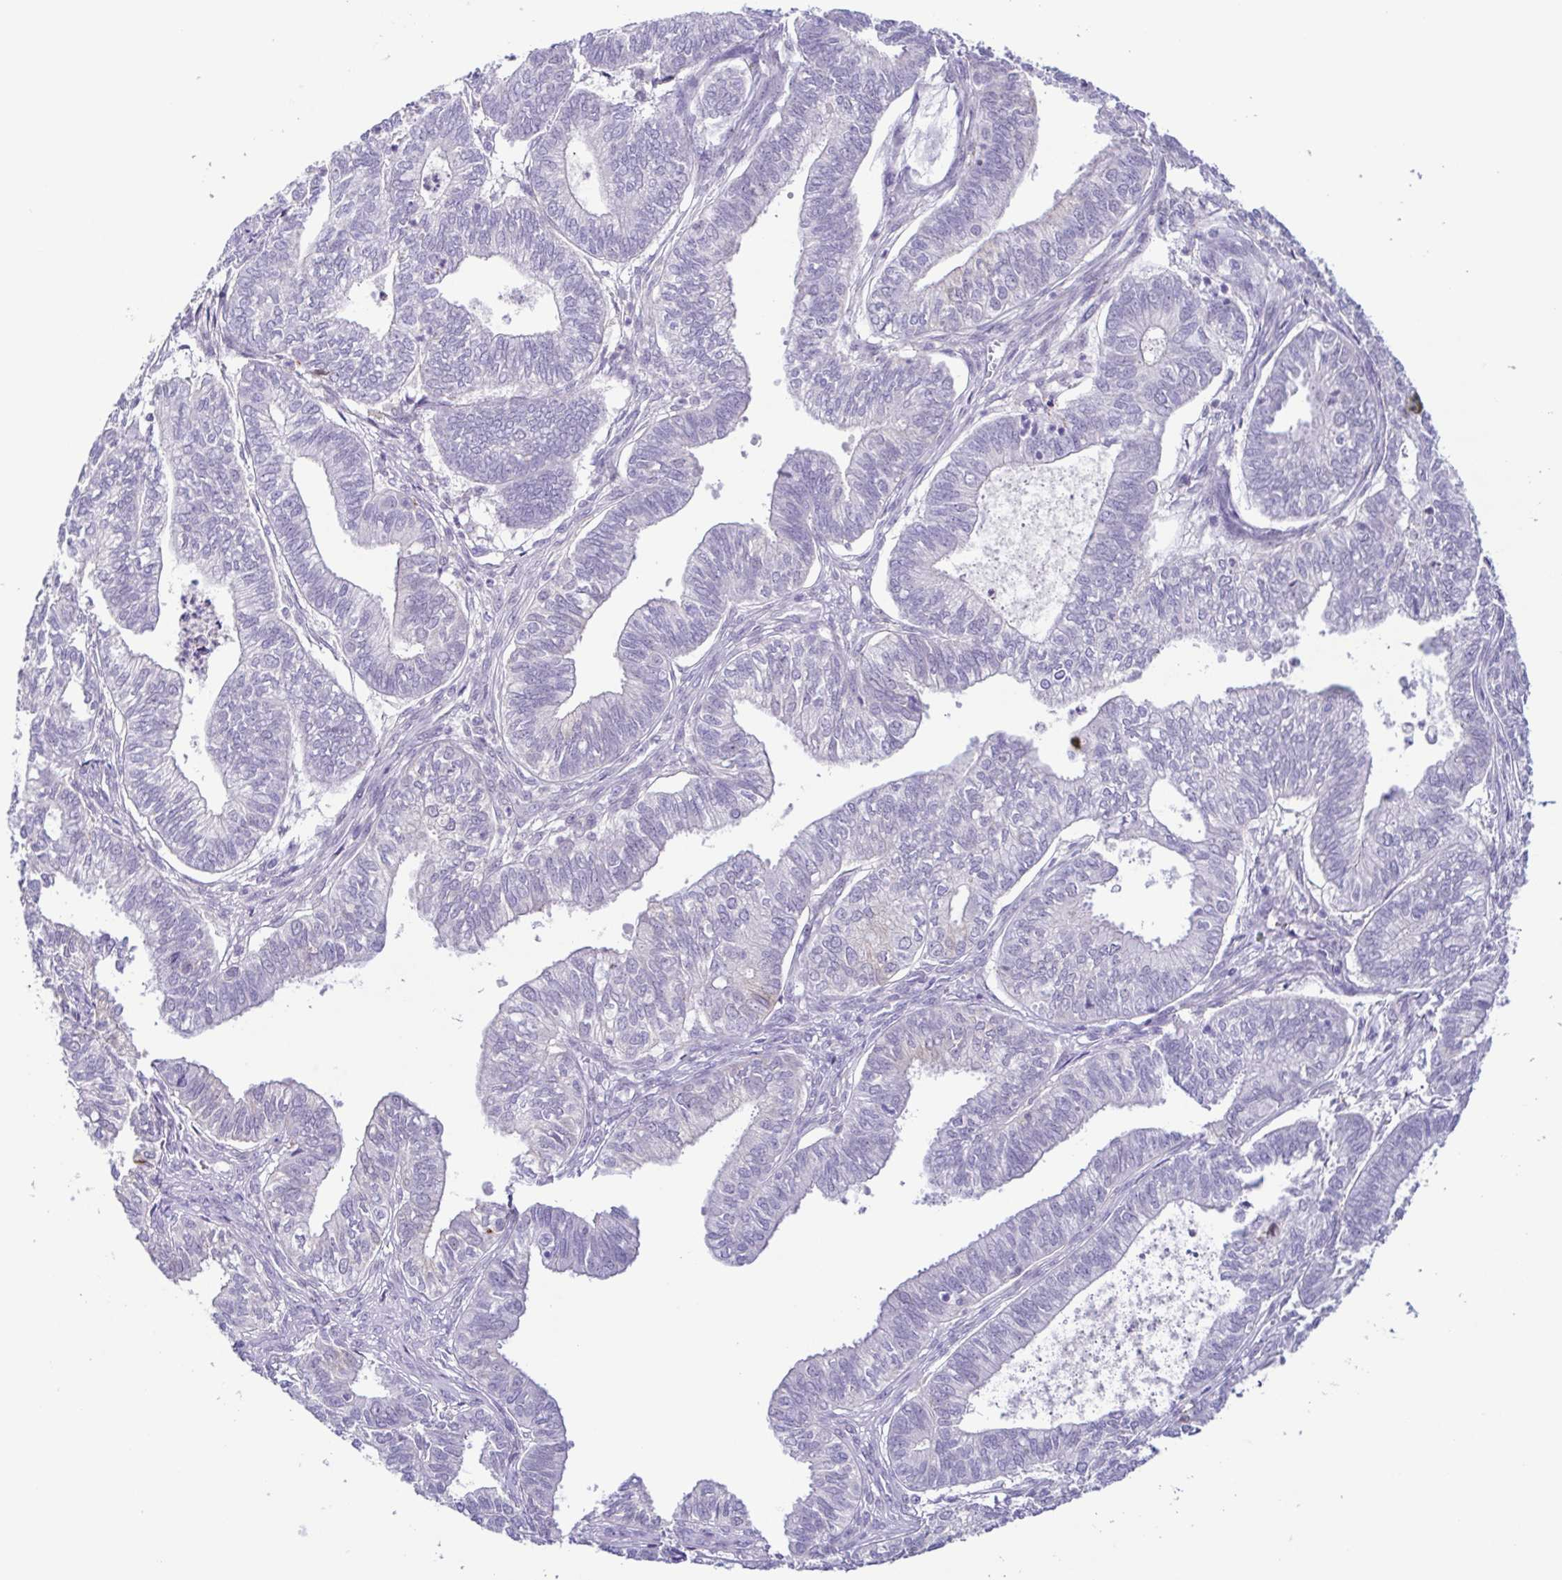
{"staining": {"intensity": "negative", "quantity": "none", "location": "none"}, "tissue": "ovarian cancer", "cell_type": "Tumor cells", "image_type": "cancer", "snomed": [{"axis": "morphology", "description": "Carcinoma, endometroid"}, {"axis": "topography", "description": "Ovary"}], "caption": "An image of human ovarian cancer is negative for staining in tumor cells.", "gene": "TERT", "patient": {"sex": "female", "age": 64}}